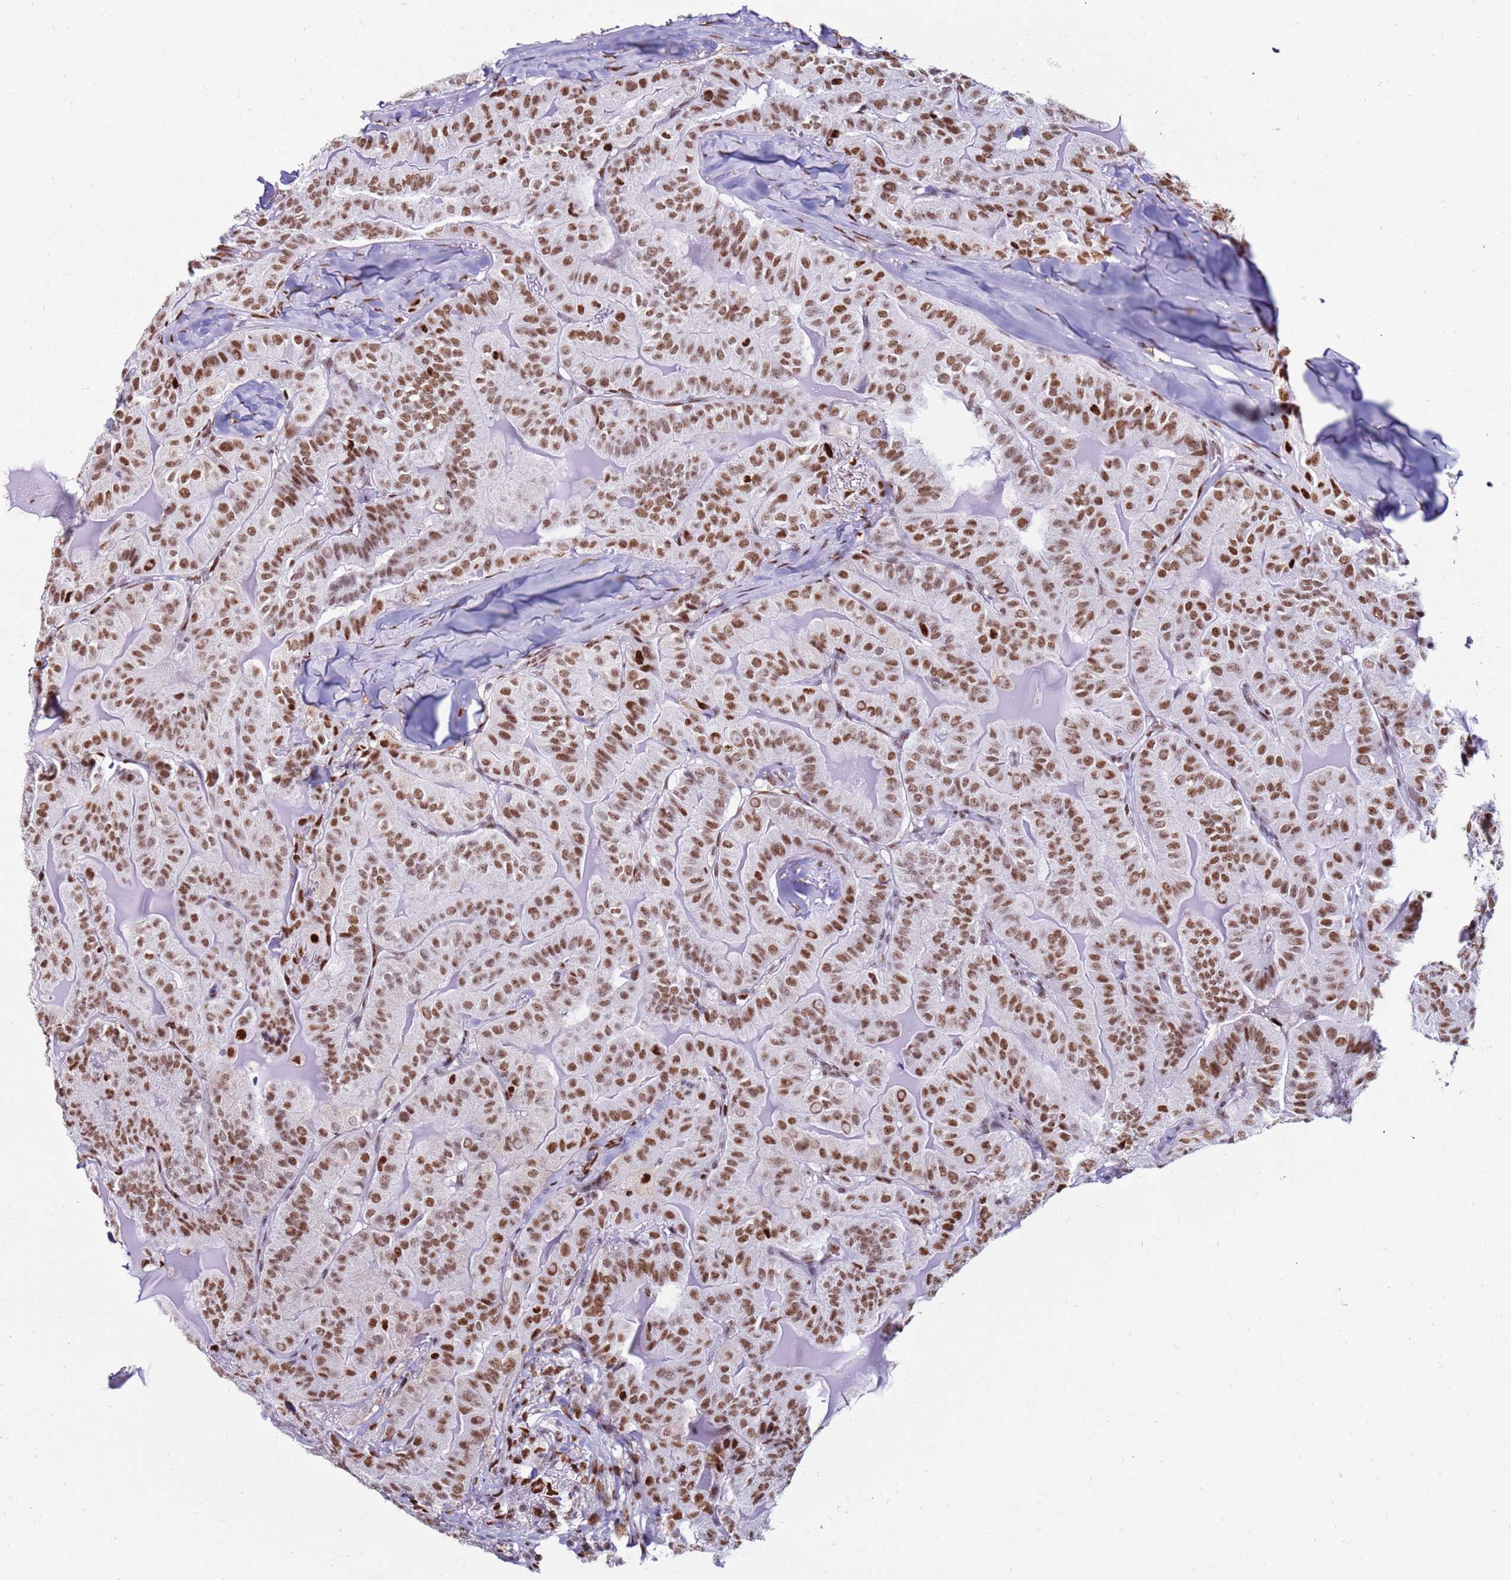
{"staining": {"intensity": "moderate", "quantity": ">75%", "location": "nuclear"}, "tissue": "thyroid cancer", "cell_type": "Tumor cells", "image_type": "cancer", "snomed": [{"axis": "morphology", "description": "Papillary adenocarcinoma, NOS"}, {"axis": "topography", "description": "Thyroid gland"}], "caption": "Moderate nuclear protein staining is seen in approximately >75% of tumor cells in thyroid cancer.", "gene": "KPNA4", "patient": {"sex": "female", "age": 68}}